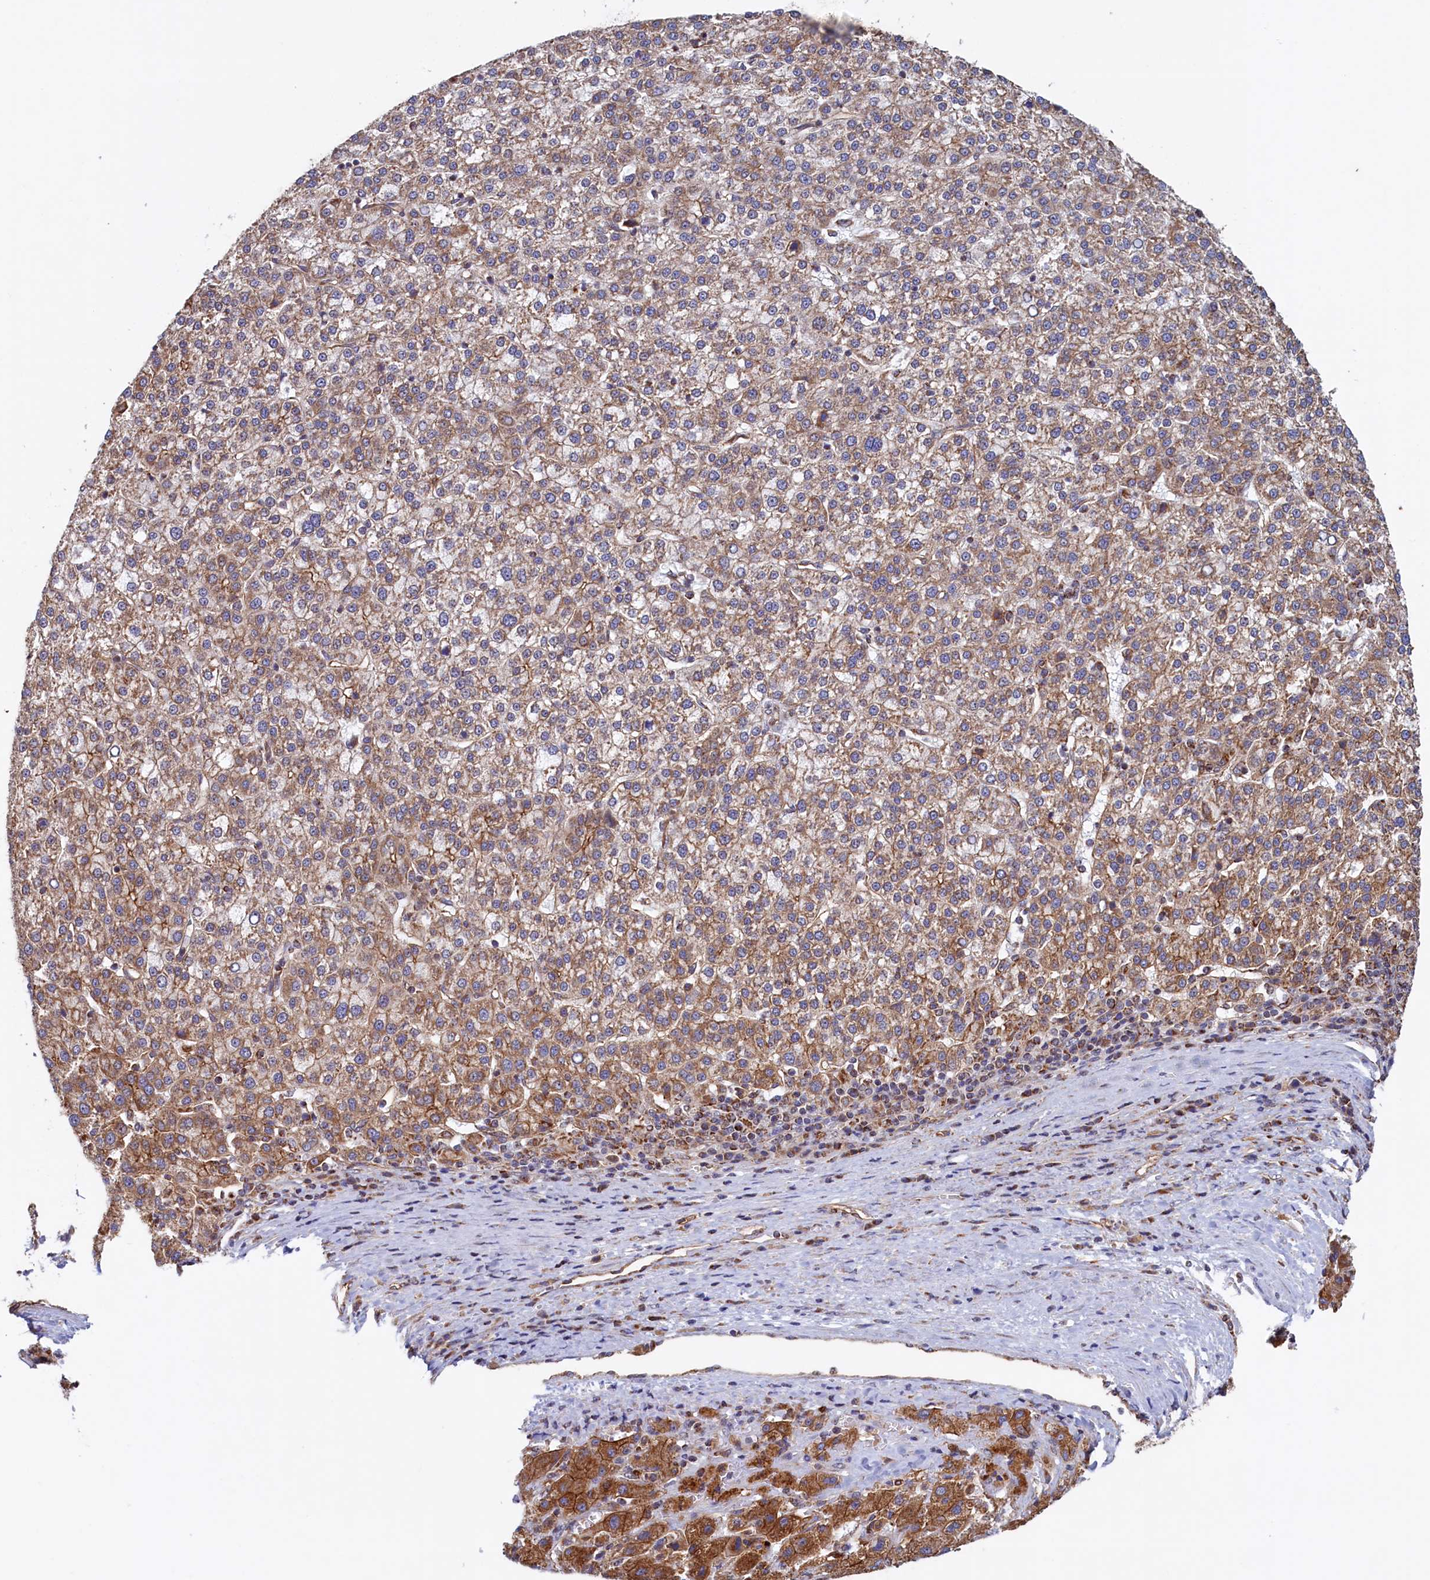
{"staining": {"intensity": "moderate", "quantity": ">75%", "location": "cytoplasmic/membranous"}, "tissue": "liver cancer", "cell_type": "Tumor cells", "image_type": "cancer", "snomed": [{"axis": "morphology", "description": "Carcinoma, Hepatocellular, NOS"}, {"axis": "topography", "description": "Liver"}], "caption": "The histopathology image exhibits a brown stain indicating the presence of a protein in the cytoplasmic/membranous of tumor cells in liver cancer.", "gene": "UBE3B", "patient": {"sex": "female", "age": 58}}